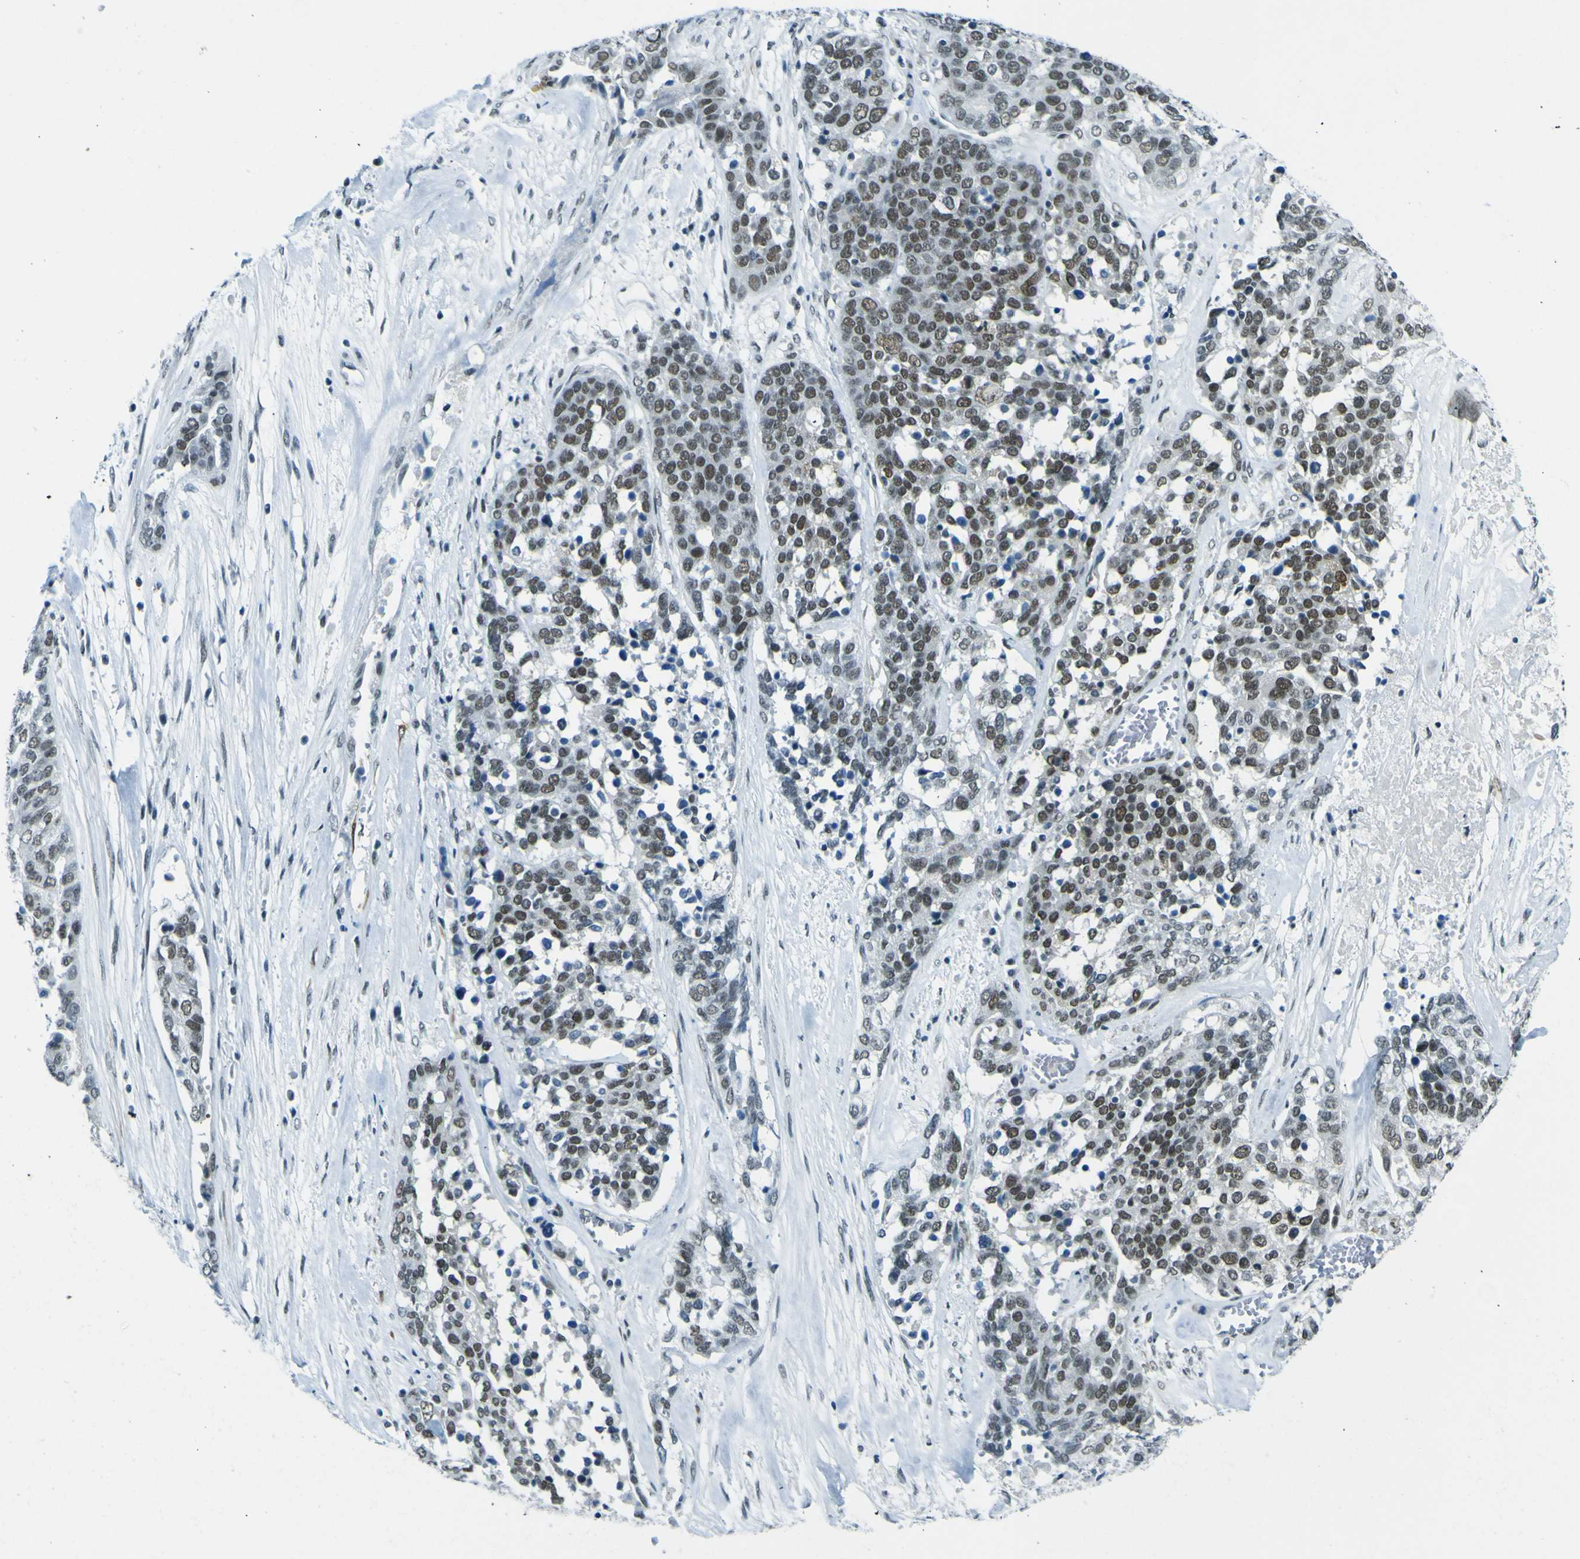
{"staining": {"intensity": "weak", "quantity": "<25%", "location": "nuclear"}, "tissue": "ovarian cancer", "cell_type": "Tumor cells", "image_type": "cancer", "snomed": [{"axis": "morphology", "description": "Cystadenocarcinoma, serous, NOS"}, {"axis": "topography", "description": "Ovary"}], "caption": "High power microscopy image of an immunohistochemistry histopathology image of ovarian cancer, revealing no significant expression in tumor cells. (IHC, brightfield microscopy, high magnification).", "gene": "CEBPG", "patient": {"sex": "female", "age": 44}}